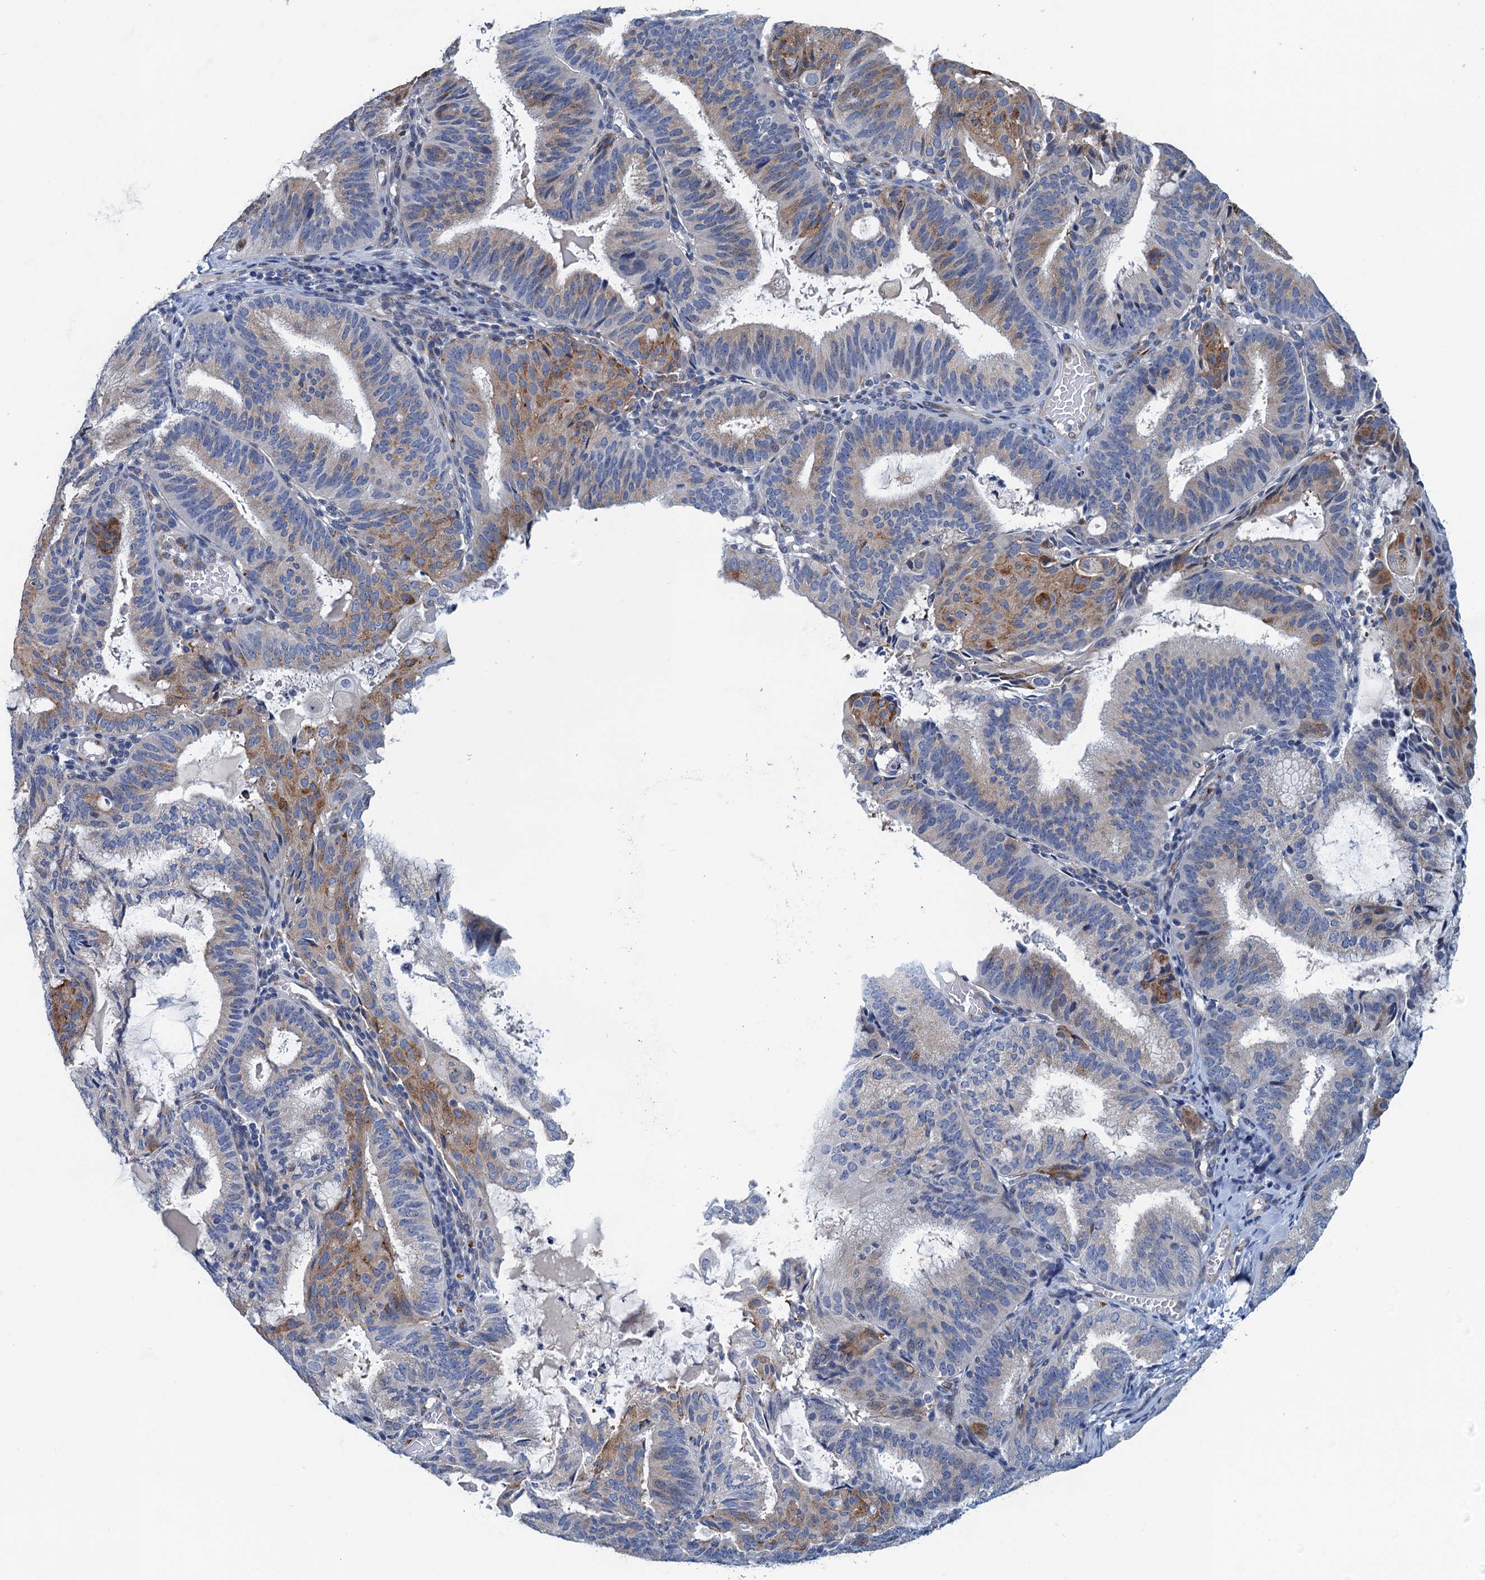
{"staining": {"intensity": "moderate", "quantity": "<25%", "location": "cytoplasmic/membranous"}, "tissue": "endometrial cancer", "cell_type": "Tumor cells", "image_type": "cancer", "snomed": [{"axis": "morphology", "description": "Adenocarcinoma, NOS"}, {"axis": "topography", "description": "Endometrium"}], "caption": "There is low levels of moderate cytoplasmic/membranous positivity in tumor cells of endometrial adenocarcinoma, as demonstrated by immunohistochemical staining (brown color).", "gene": "NBEA", "patient": {"sex": "female", "age": 49}}